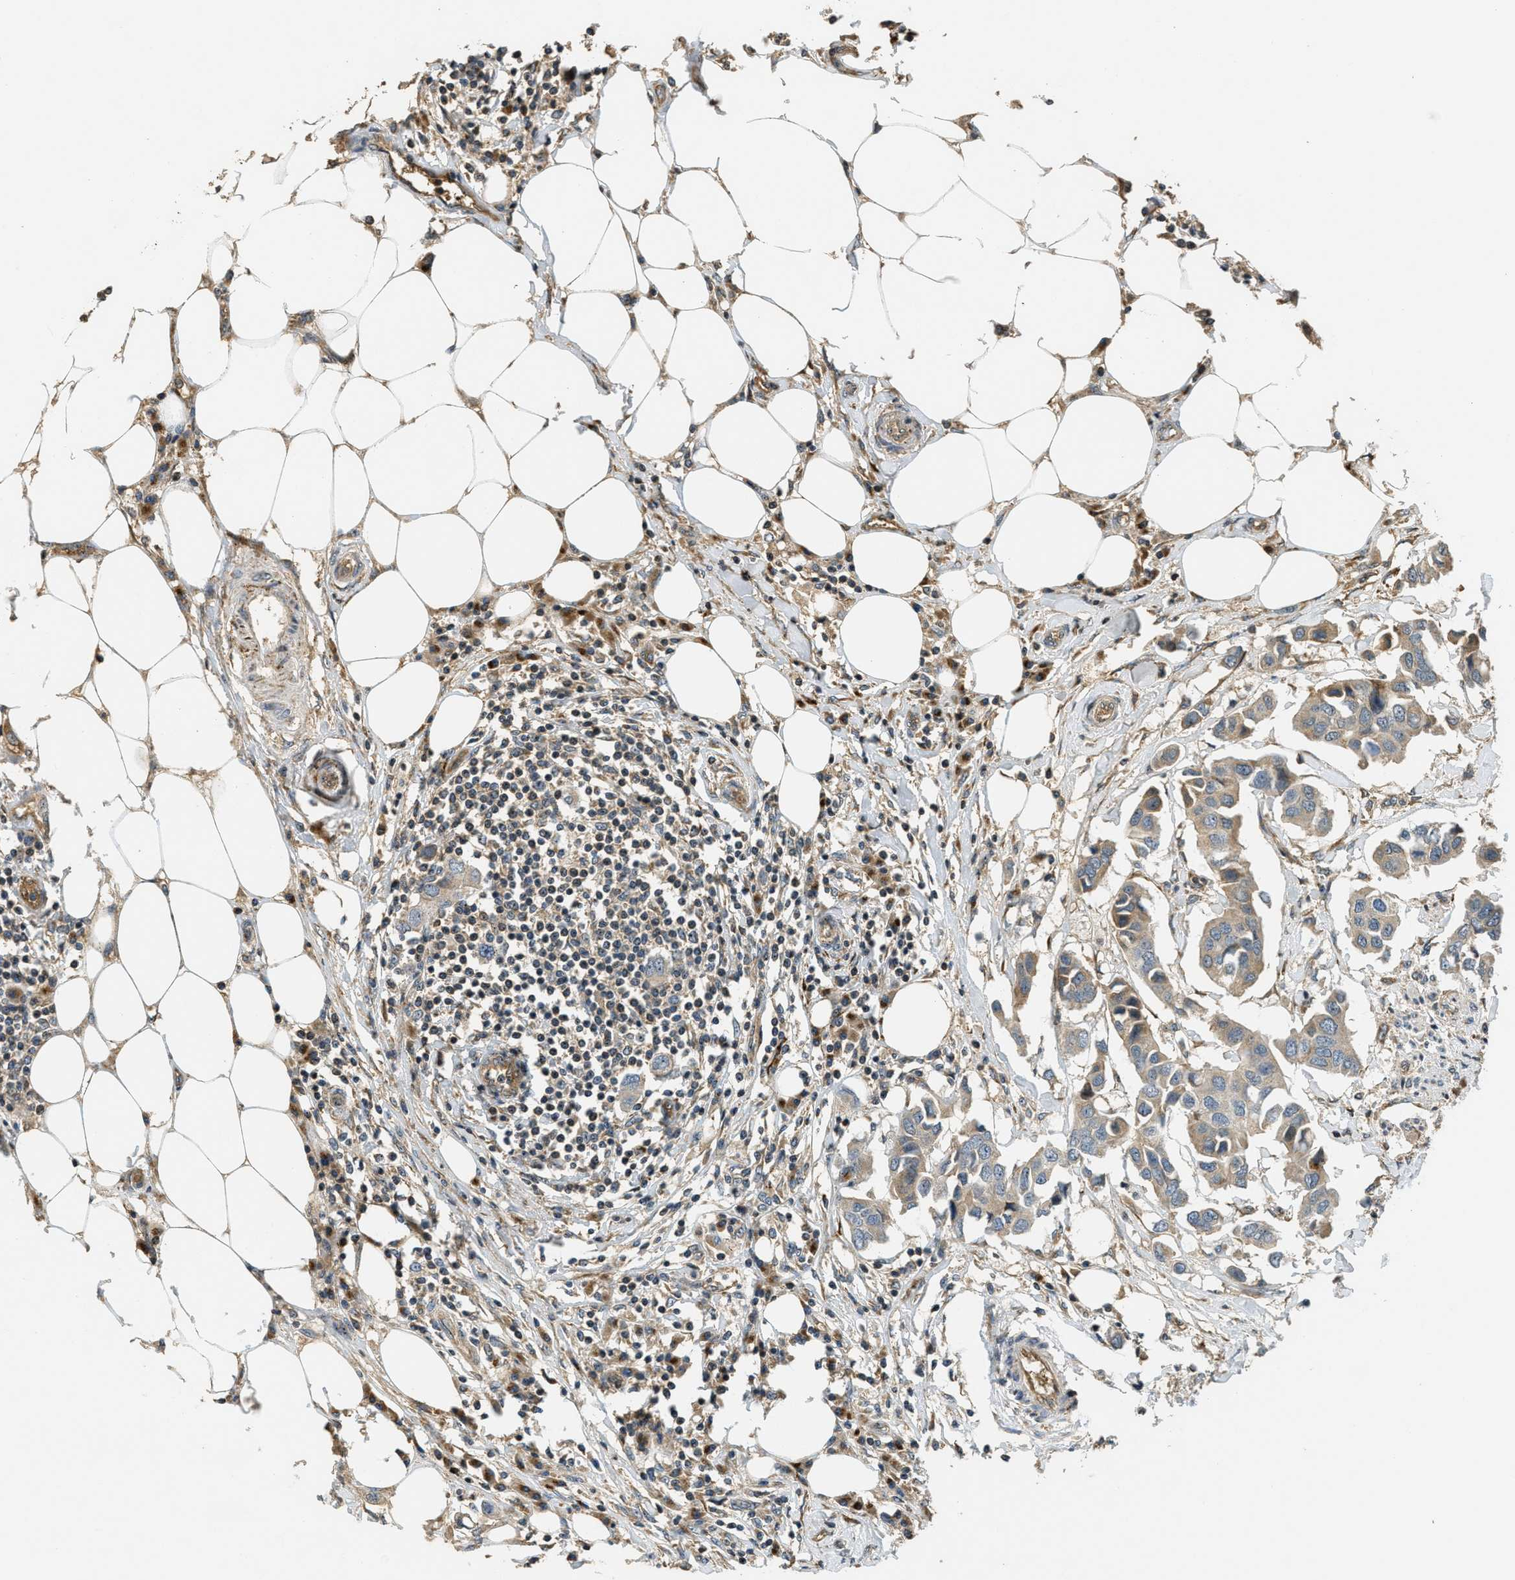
{"staining": {"intensity": "weak", "quantity": ">75%", "location": "cytoplasmic/membranous"}, "tissue": "breast cancer", "cell_type": "Tumor cells", "image_type": "cancer", "snomed": [{"axis": "morphology", "description": "Duct carcinoma"}, {"axis": "topography", "description": "Breast"}], "caption": "Weak cytoplasmic/membranous positivity is identified in about >75% of tumor cells in invasive ductal carcinoma (breast).", "gene": "LRP12", "patient": {"sex": "female", "age": 80}}